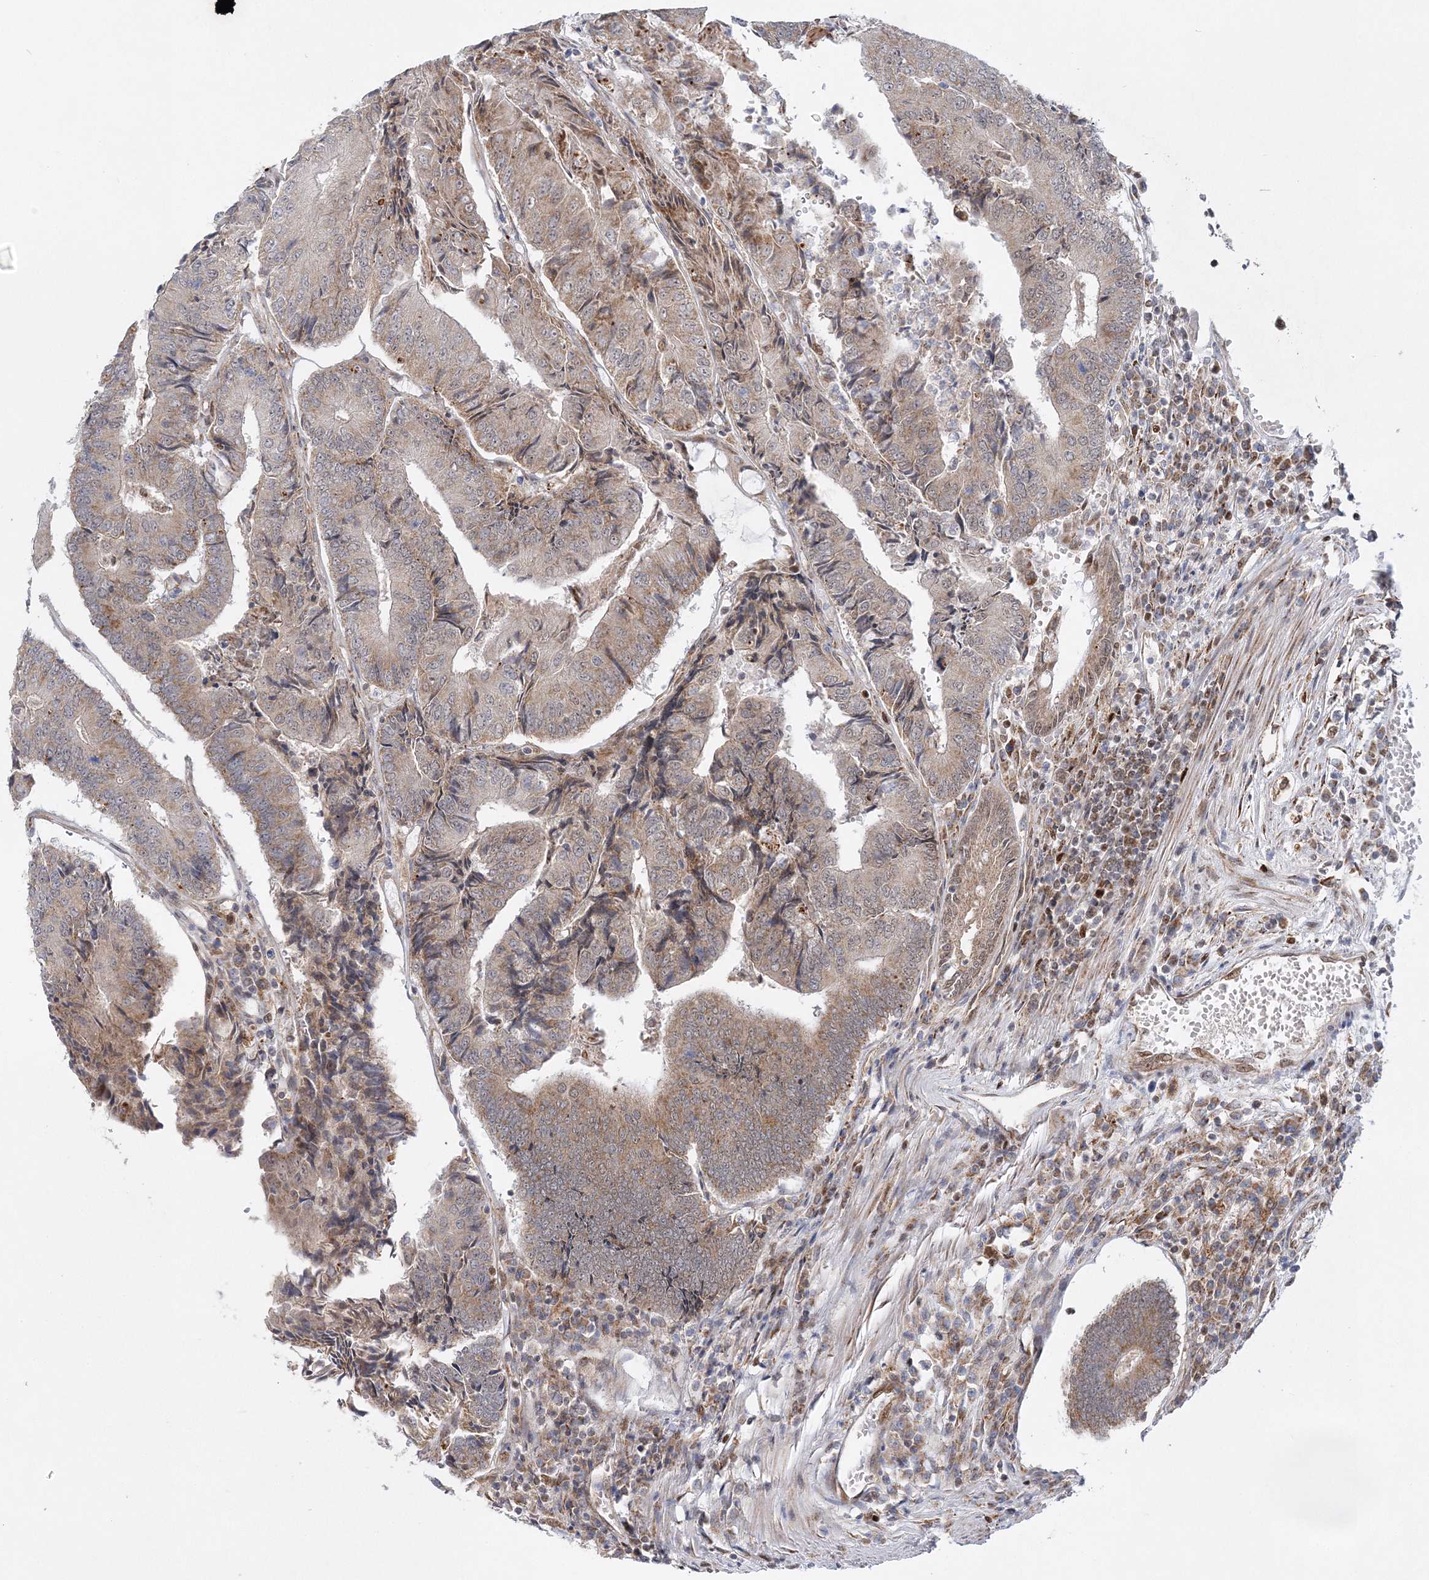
{"staining": {"intensity": "weak", "quantity": ">75%", "location": "cytoplasmic/membranous"}, "tissue": "colorectal cancer", "cell_type": "Tumor cells", "image_type": "cancer", "snomed": [{"axis": "morphology", "description": "Adenocarcinoma, NOS"}, {"axis": "topography", "description": "Colon"}], "caption": "The micrograph demonstrates immunohistochemical staining of colorectal cancer (adenocarcinoma). There is weak cytoplasmic/membranous staining is appreciated in about >75% of tumor cells.", "gene": "RAB11FIP2", "patient": {"sex": "female", "age": 67}}